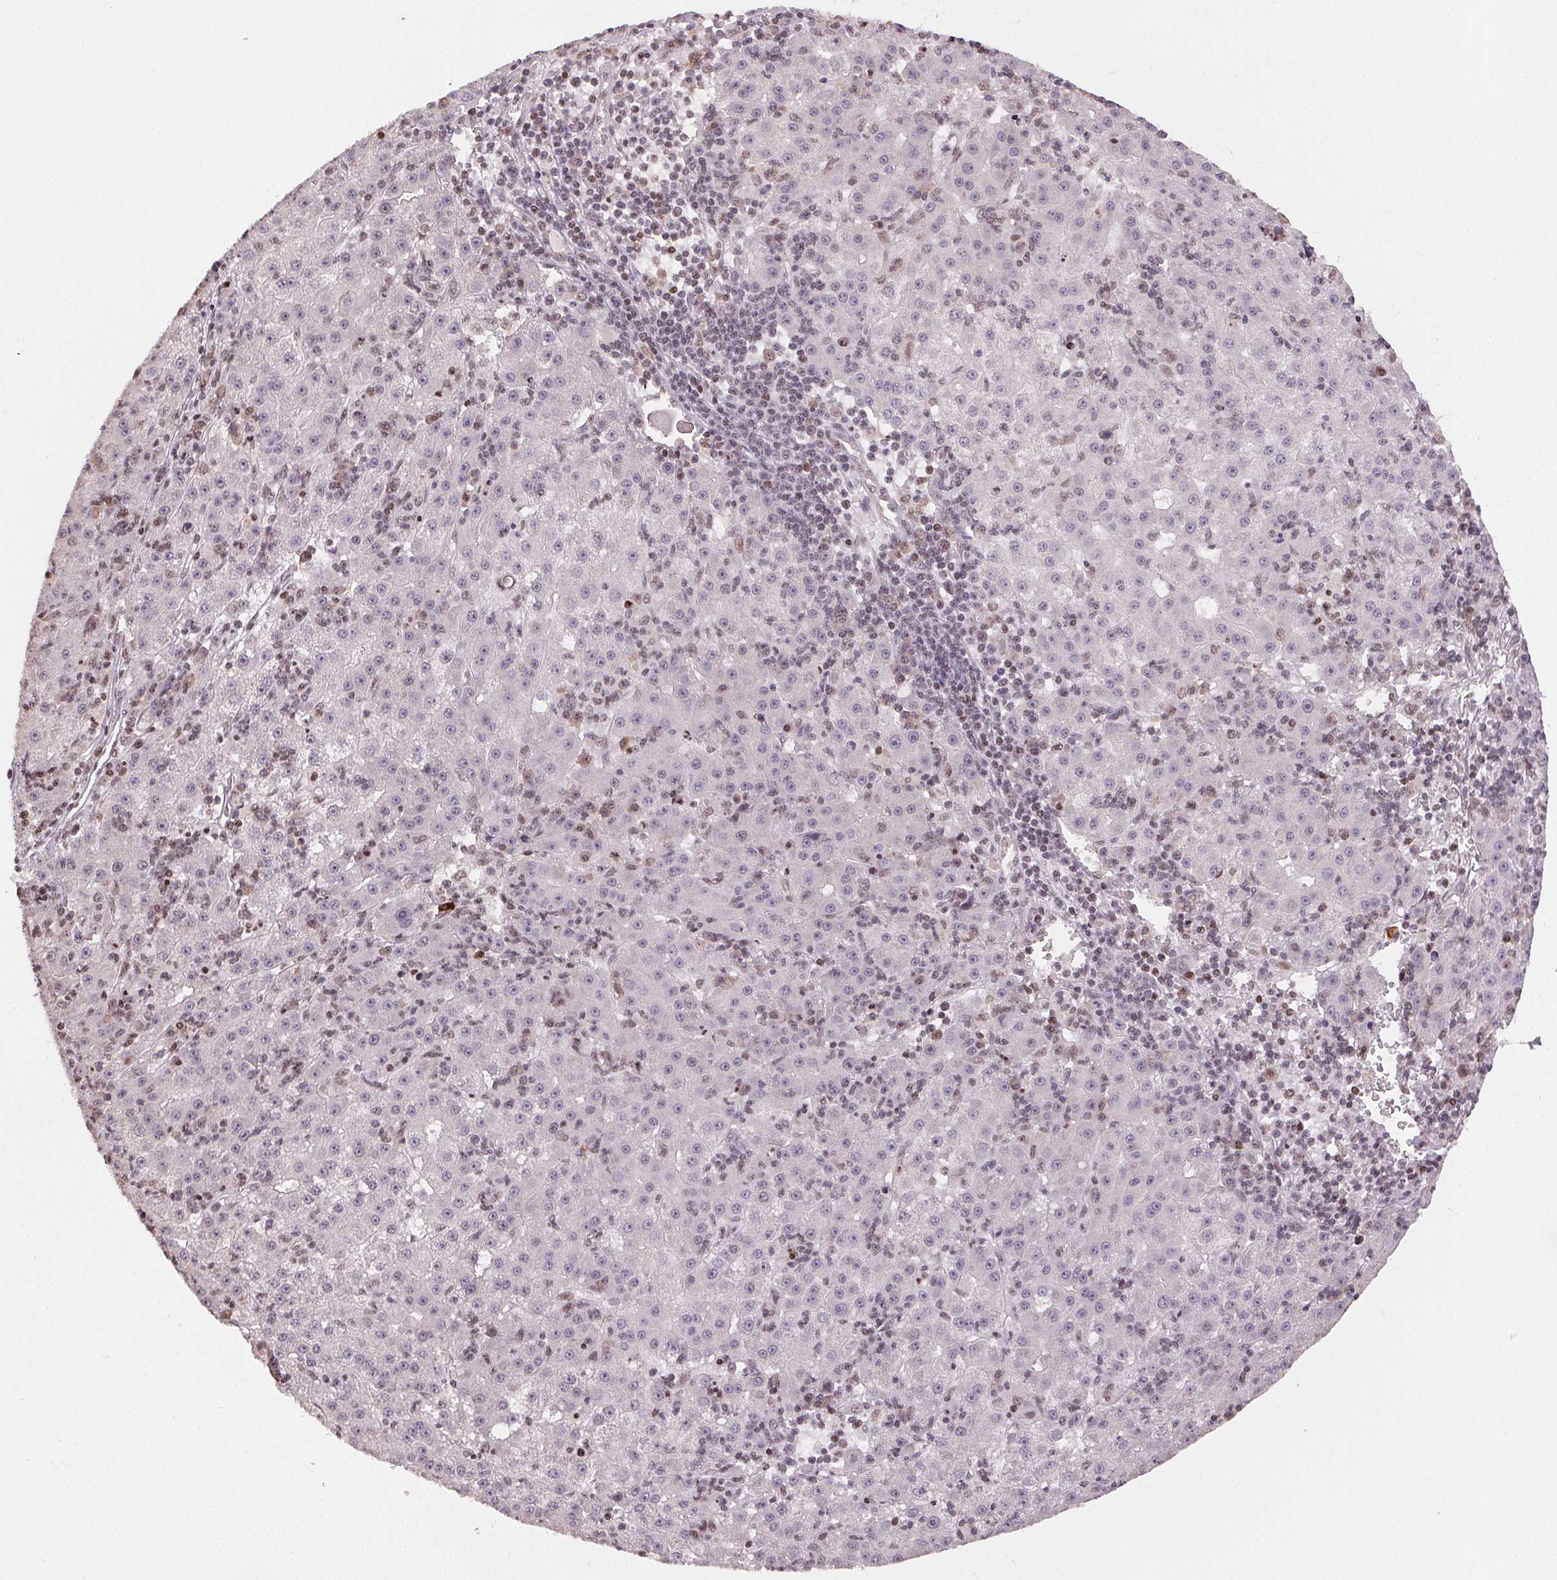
{"staining": {"intensity": "negative", "quantity": "none", "location": "none"}, "tissue": "liver cancer", "cell_type": "Tumor cells", "image_type": "cancer", "snomed": [{"axis": "morphology", "description": "Carcinoma, Hepatocellular, NOS"}, {"axis": "topography", "description": "Liver"}], "caption": "Immunohistochemical staining of human hepatocellular carcinoma (liver) demonstrates no significant positivity in tumor cells.", "gene": "MAPKAPK2", "patient": {"sex": "male", "age": 76}}